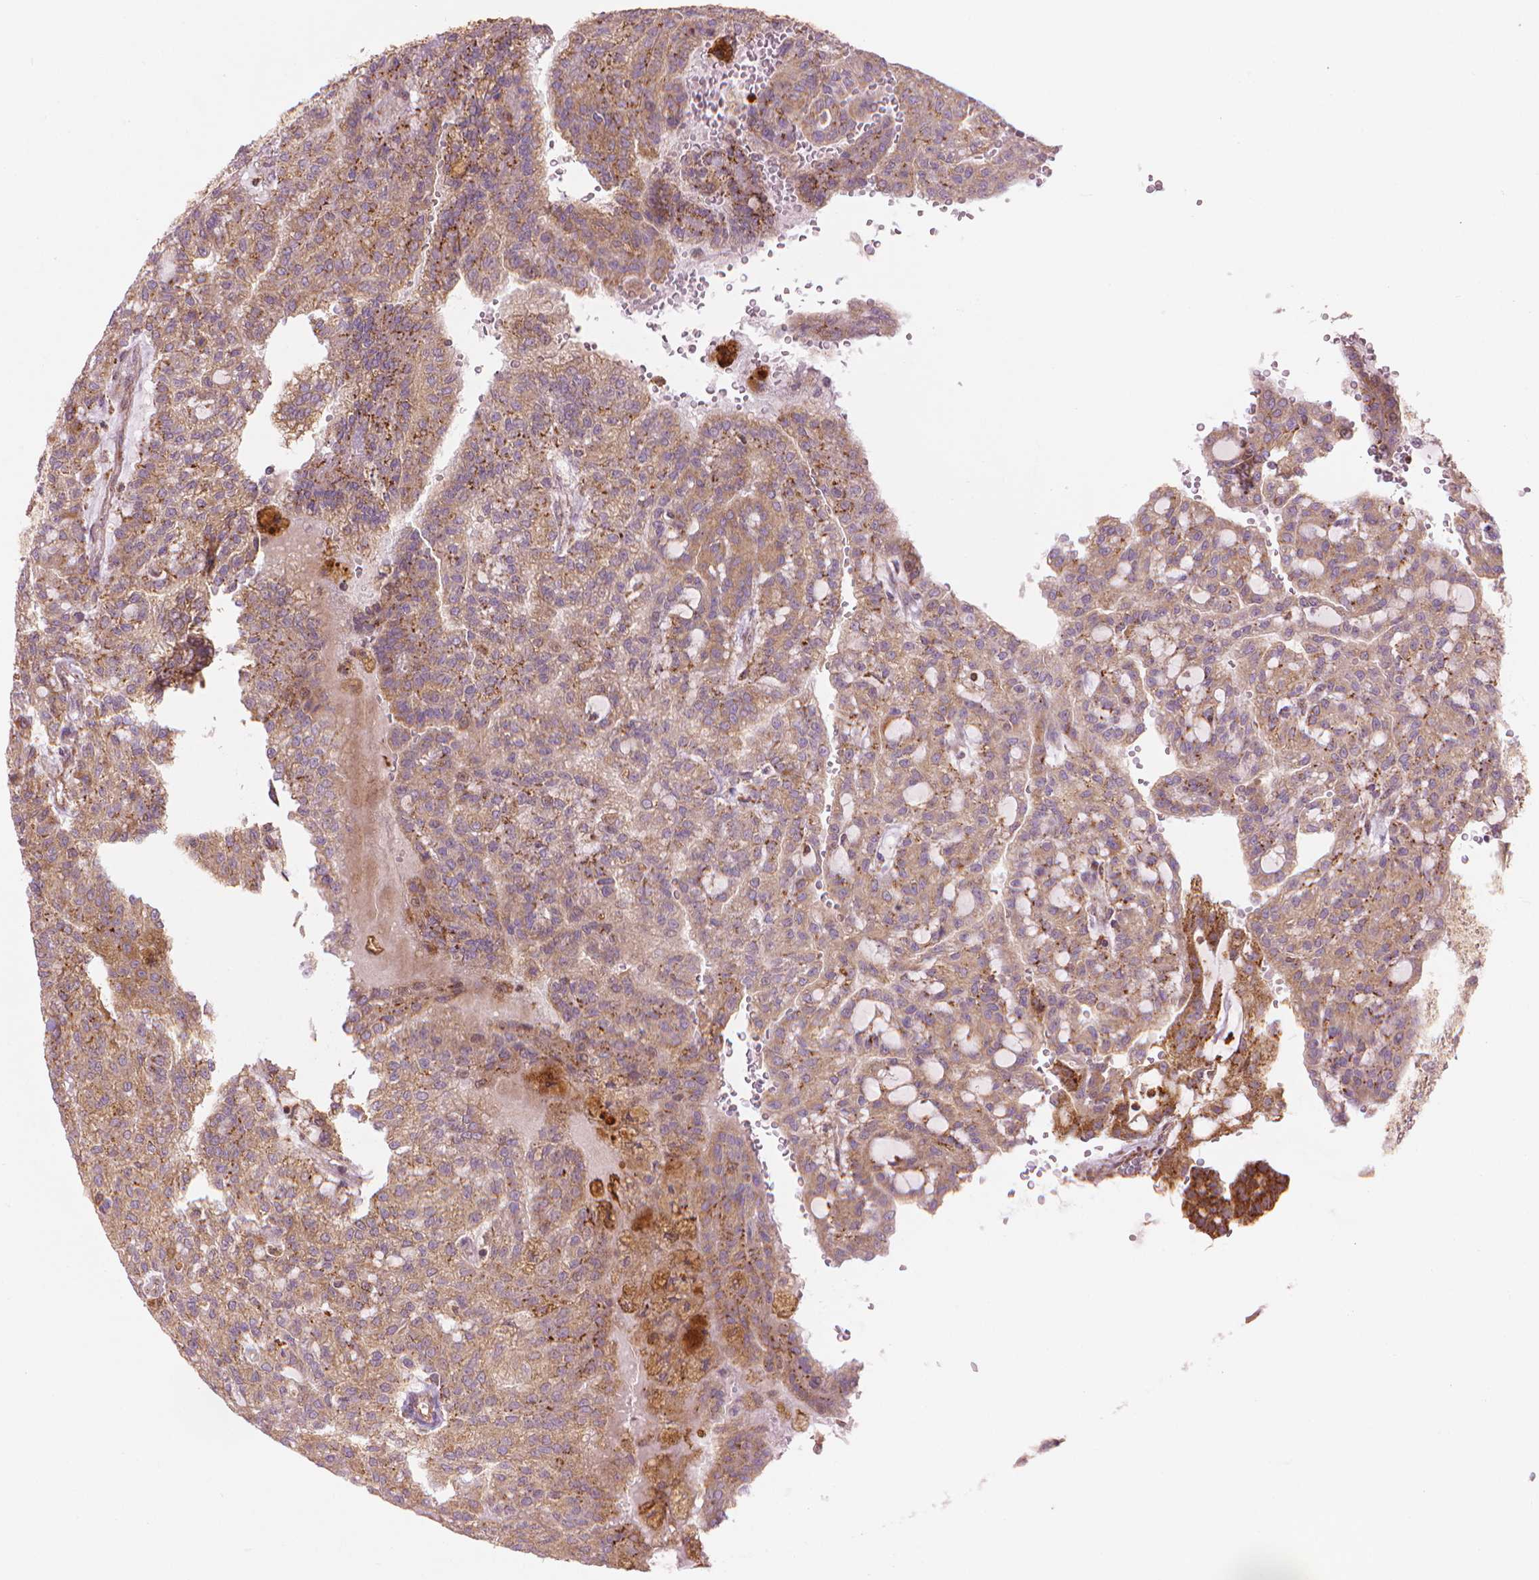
{"staining": {"intensity": "weak", "quantity": ">75%", "location": "cytoplasmic/membranous"}, "tissue": "renal cancer", "cell_type": "Tumor cells", "image_type": "cancer", "snomed": [{"axis": "morphology", "description": "Adenocarcinoma, NOS"}, {"axis": "topography", "description": "Kidney"}], "caption": "Renal cancer stained with a protein marker displays weak staining in tumor cells.", "gene": "VARS2", "patient": {"sex": "male", "age": 63}}